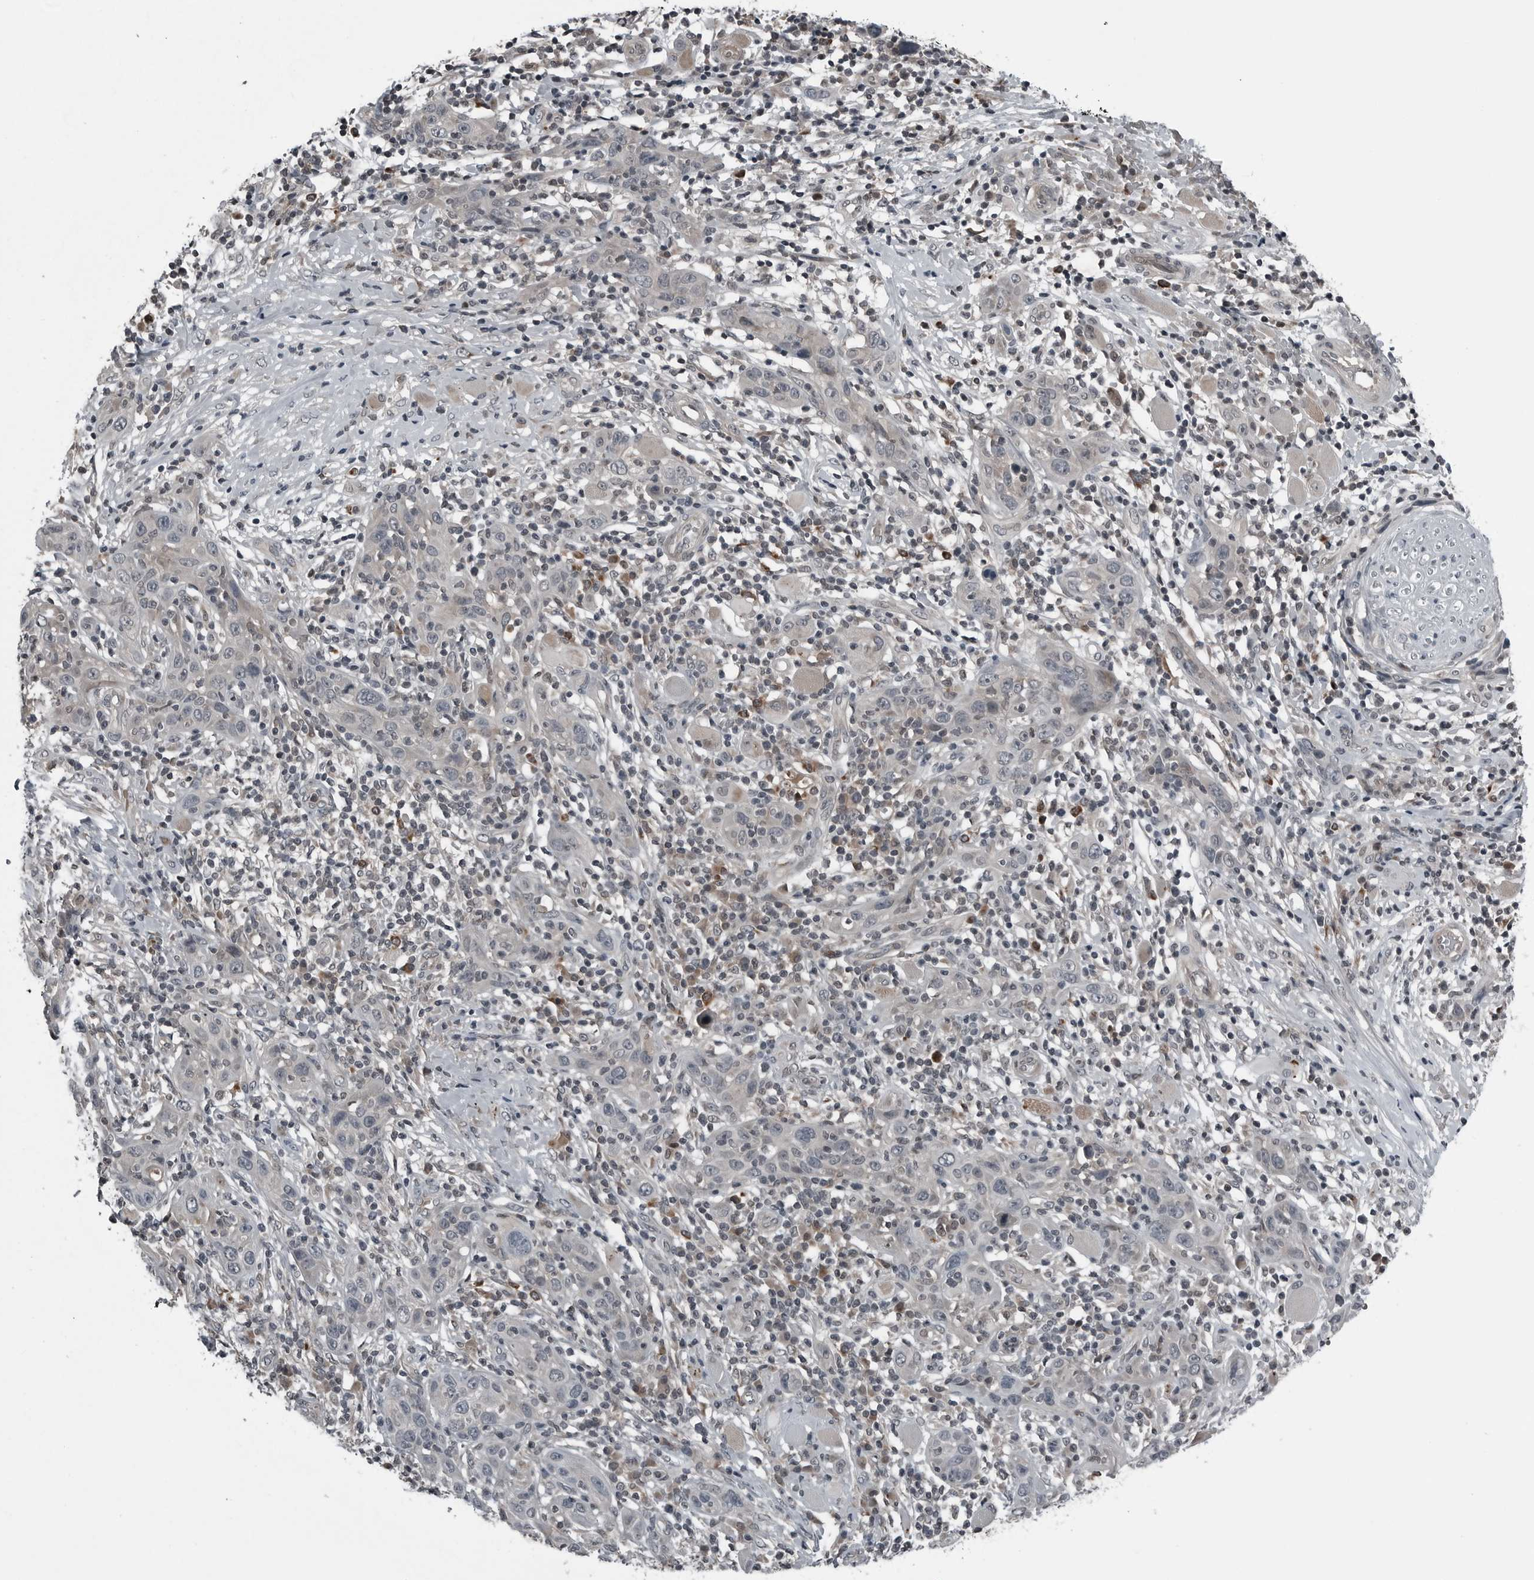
{"staining": {"intensity": "negative", "quantity": "none", "location": "none"}, "tissue": "skin cancer", "cell_type": "Tumor cells", "image_type": "cancer", "snomed": [{"axis": "morphology", "description": "Squamous cell carcinoma, NOS"}, {"axis": "topography", "description": "Skin"}], "caption": "Immunohistochemistry of human skin cancer (squamous cell carcinoma) shows no staining in tumor cells. Nuclei are stained in blue.", "gene": "GAK", "patient": {"sex": "female", "age": 88}}